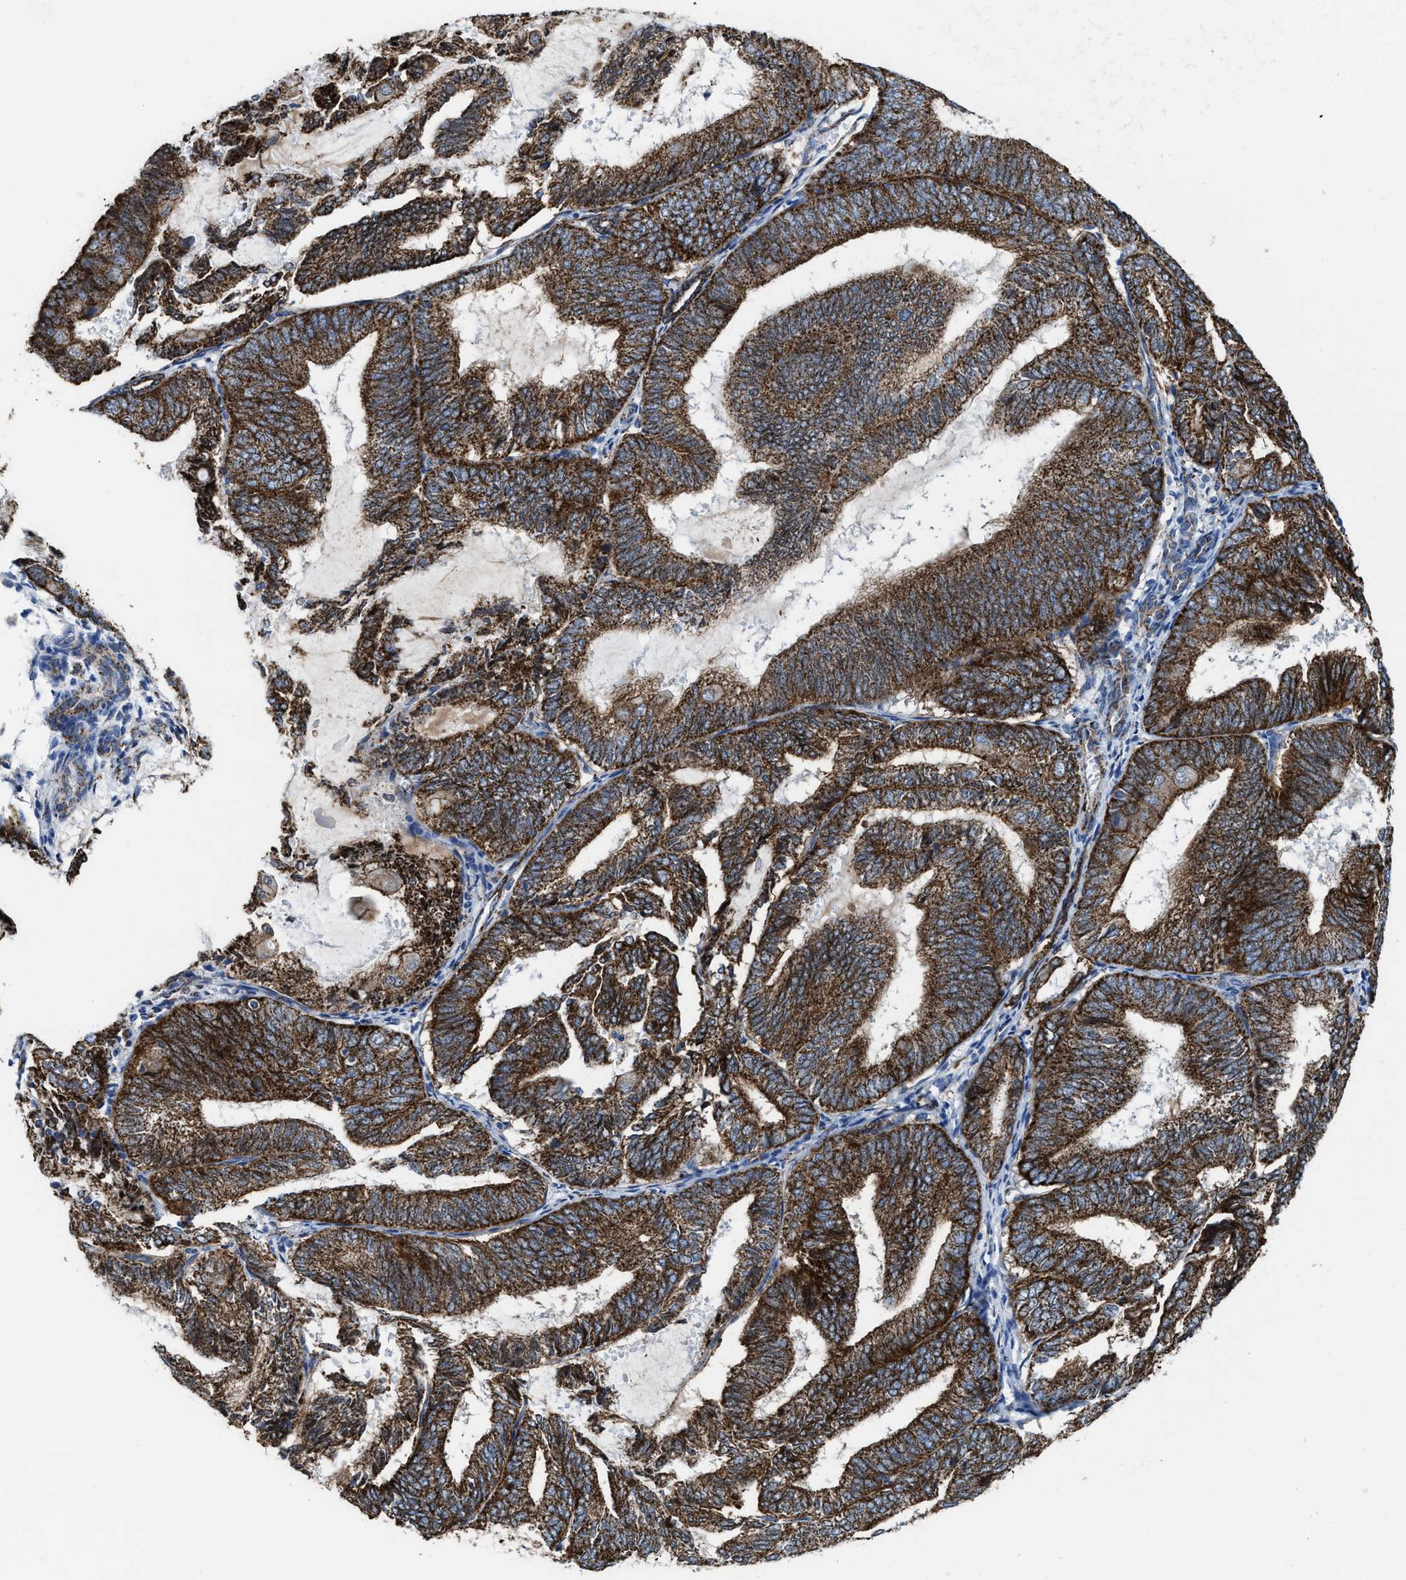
{"staining": {"intensity": "strong", "quantity": ">75%", "location": "cytoplasmic/membranous"}, "tissue": "endometrial cancer", "cell_type": "Tumor cells", "image_type": "cancer", "snomed": [{"axis": "morphology", "description": "Adenocarcinoma, NOS"}, {"axis": "topography", "description": "Endometrium"}], "caption": "Endometrial cancer (adenocarcinoma) stained for a protein (brown) demonstrates strong cytoplasmic/membranous positive staining in approximately >75% of tumor cells.", "gene": "ALDH1B1", "patient": {"sex": "female", "age": 81}}